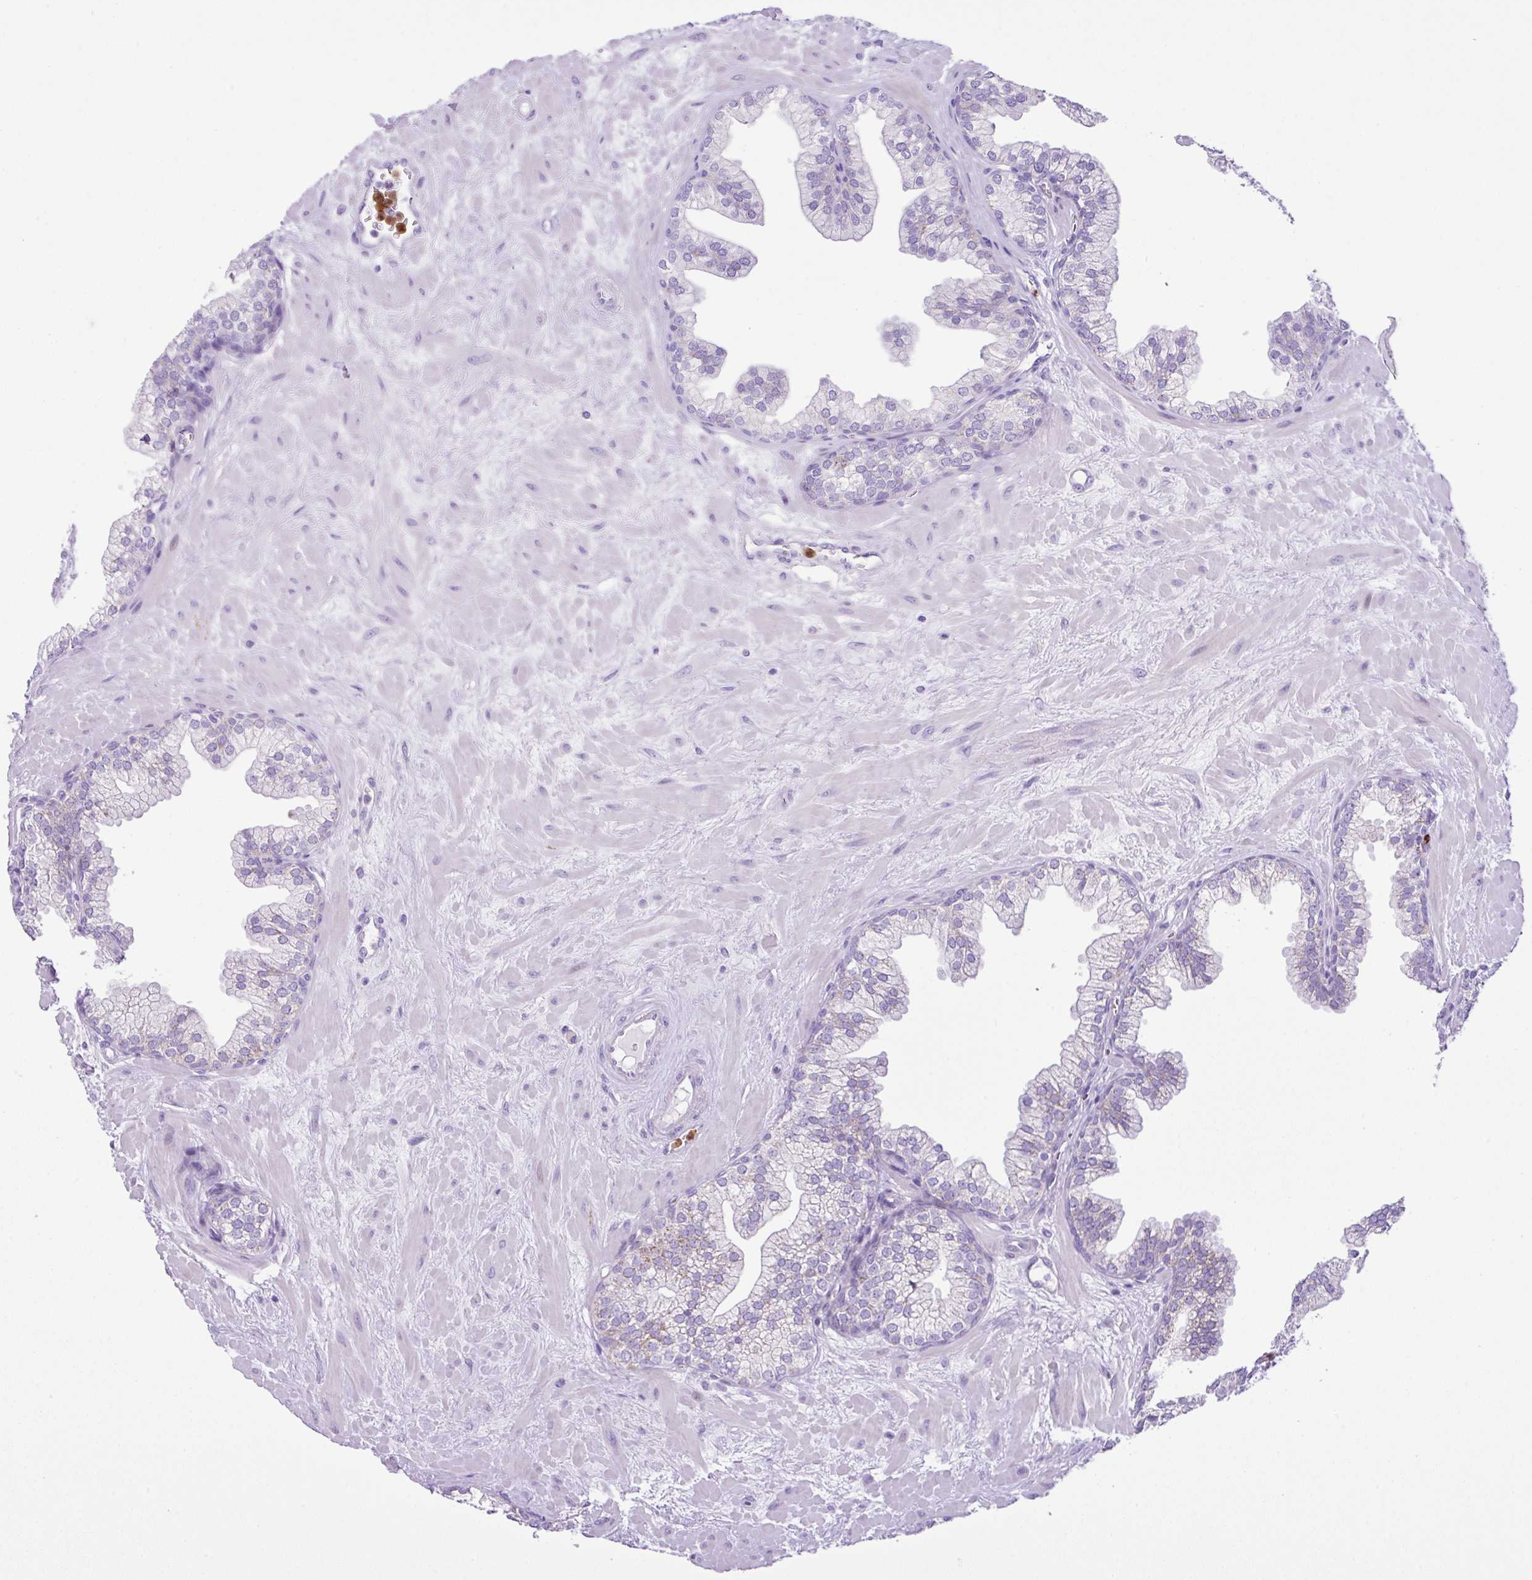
{"staining": {"intensity": "negative", "quantity": "none", "location": "none"}, "tissue": "prostate", "cell_type": "Glandular cells", "image_type": "normal", "snomed": [{"axis": "morphology", "description": "Normal tissue, NOS"}, {"axis": "topography", "description": "Prostate"}, {"axis": "topography", "description": "Peripheral nerve tissue"}], "caption": "Immunohistochemistry (IHC) image of normal prostate stained for a protein (brown), which displays no expression in glandular cells.", "gene": "RCAN2", "patient": {"sex": "male", "age": 61}}